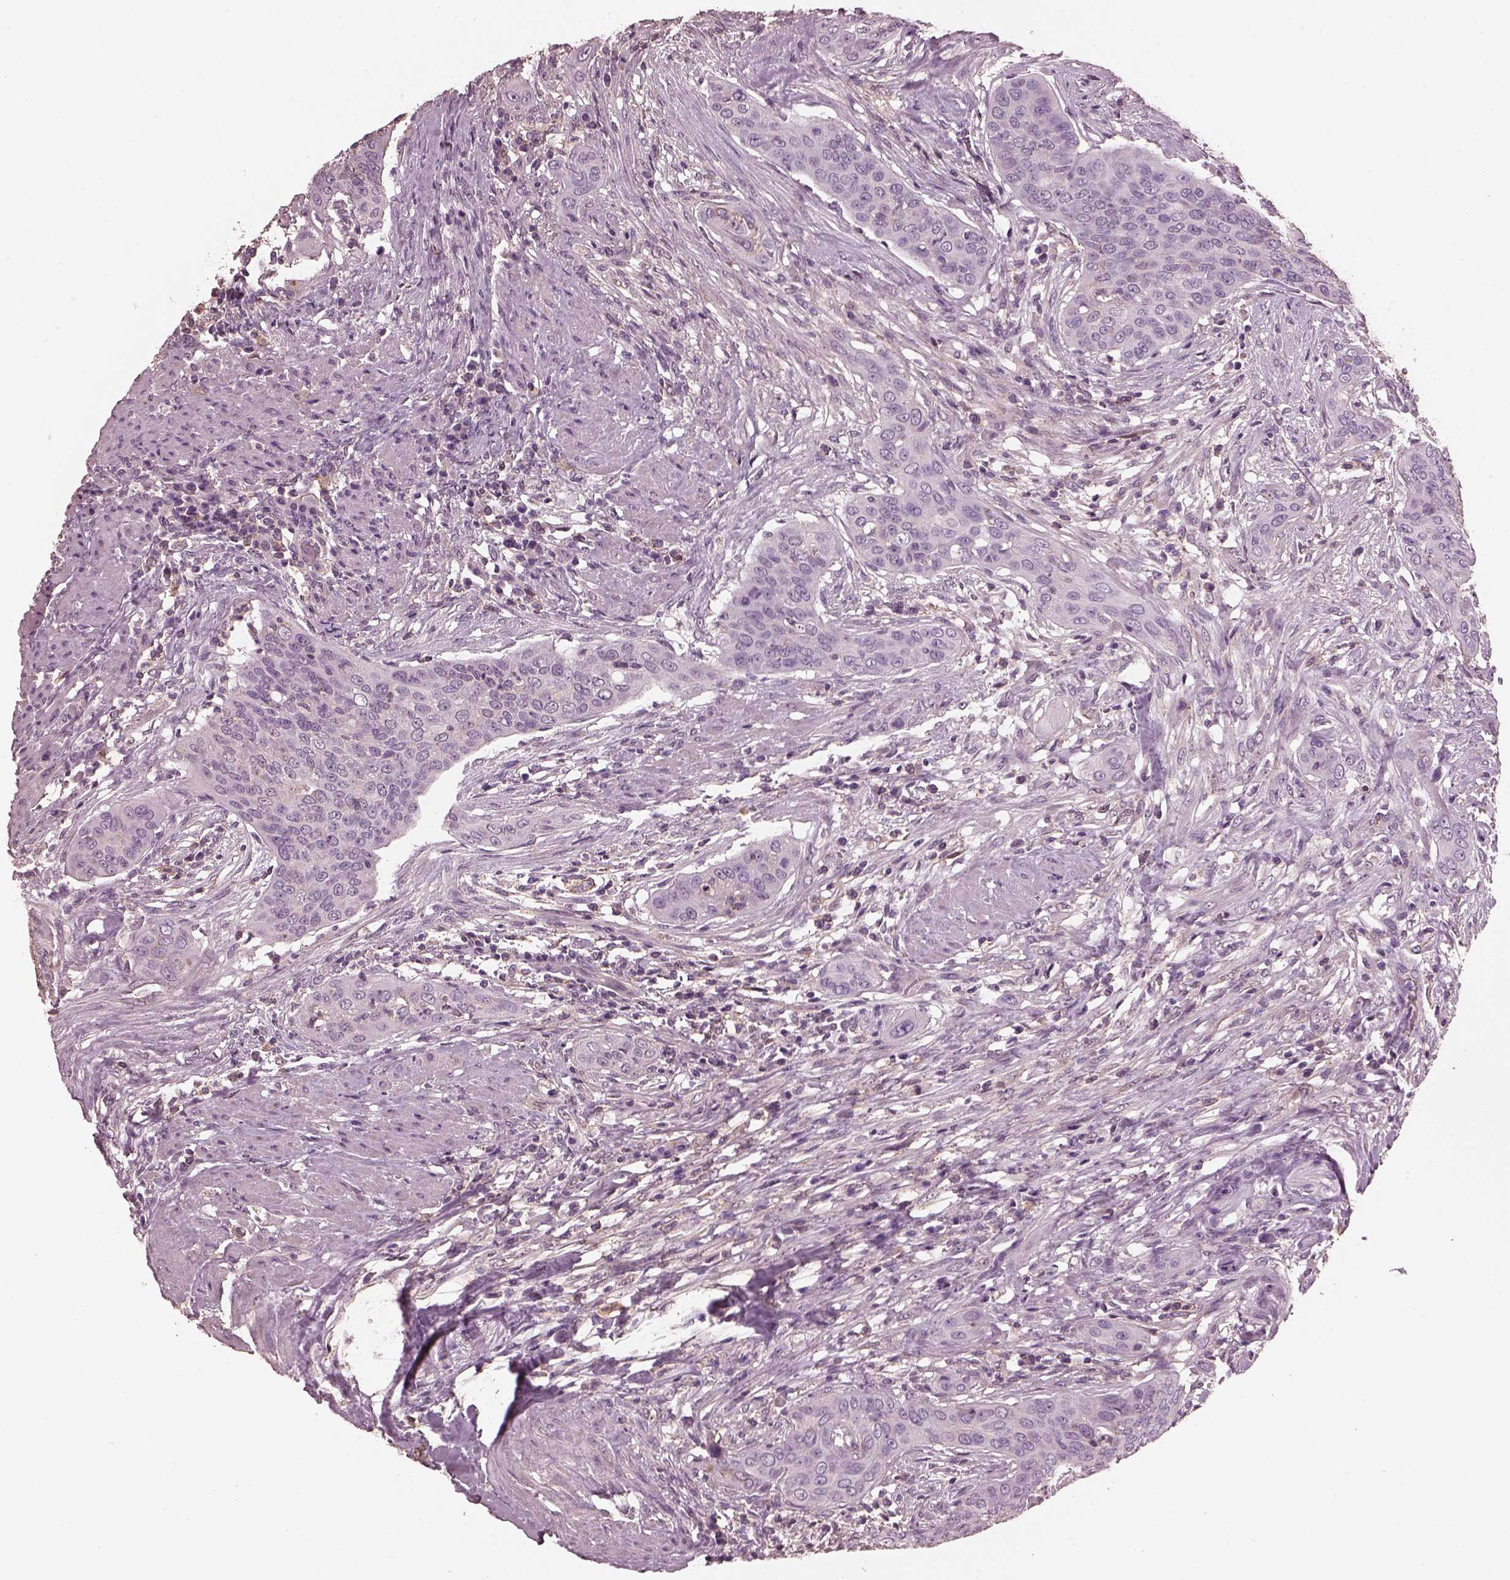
{"staining": {"intensity": "negative", "quantity": "none", "location": "none"}, "tissue": "urothelial cancer", "cell_type": "Tumor cells", "image_type": "cancer", "snomed": [{"axis": "morphology", "description": "Urothelial carcinoma, High grade"}, {"axis": "topography", "description": "Urinary bladder"}], "caption": "Tumor cells show no significant staining in urothelial carcinoma (high-grade).", "gene": "SRI", "patient": {"sex": "male", "age": 82}}